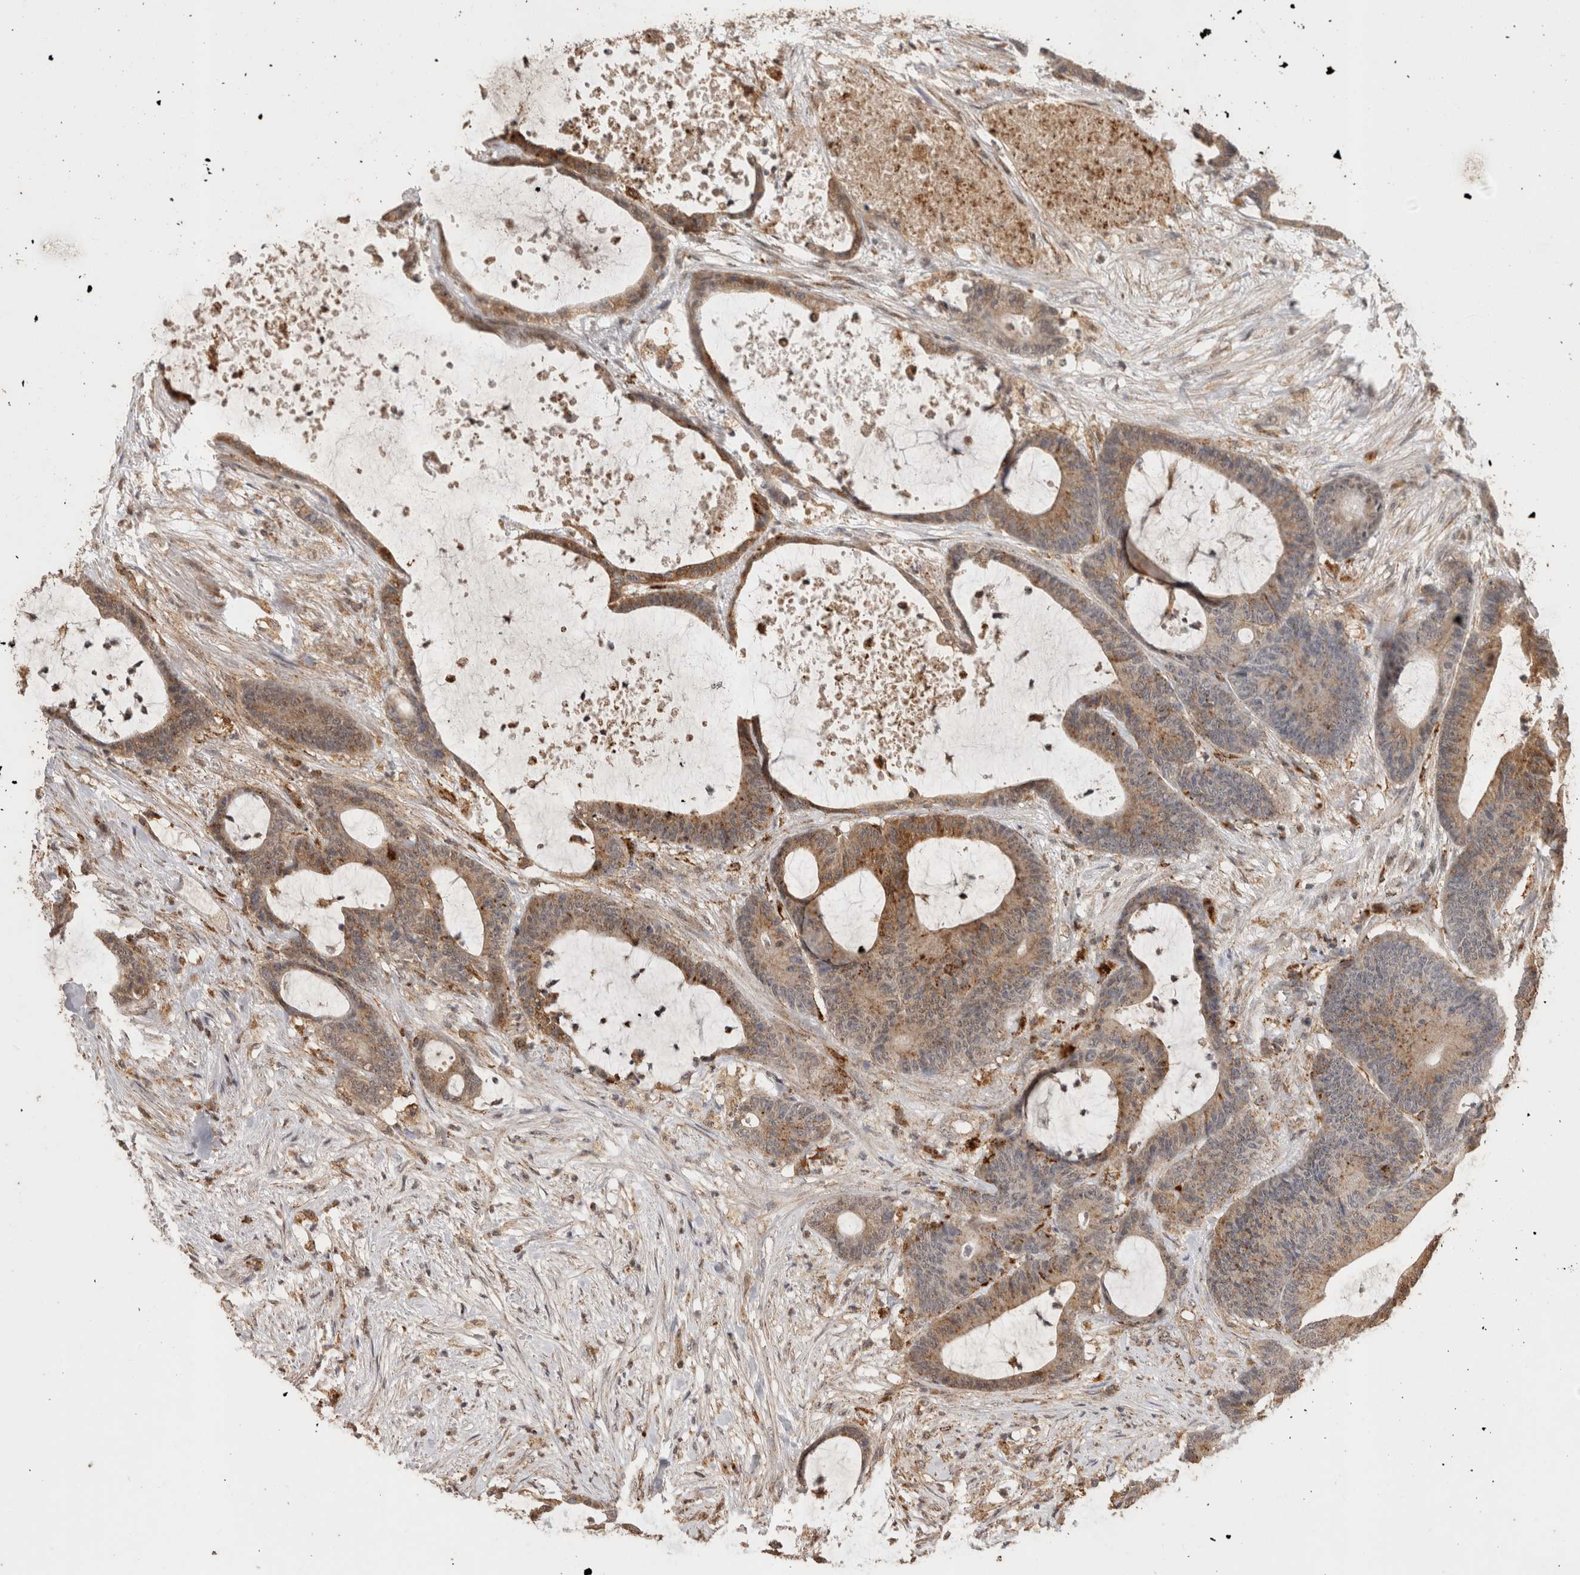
{"staining": {"intensity": "moderate", "quantity": ">75%", "location": "cytoplasmic/membranous"}, "tissue": "colorectal cancer", "cell_type": "Tumor cells", "image_type": "cancer", "snomed": [{"axis": "morphology", "description": "Adenocarcinoma, NOS"}, {"axis": "topography", "description": "Colon"}], "caption": "Approximately >75% of tumor cells in colorectal adenocarcinoma demonstrate moderate cytoplasmic/membranous protein positivity as visualized by brown immunohistochemical staining.", "gene": "ARSA", "patient": {"sex": "female", "age": 84}}